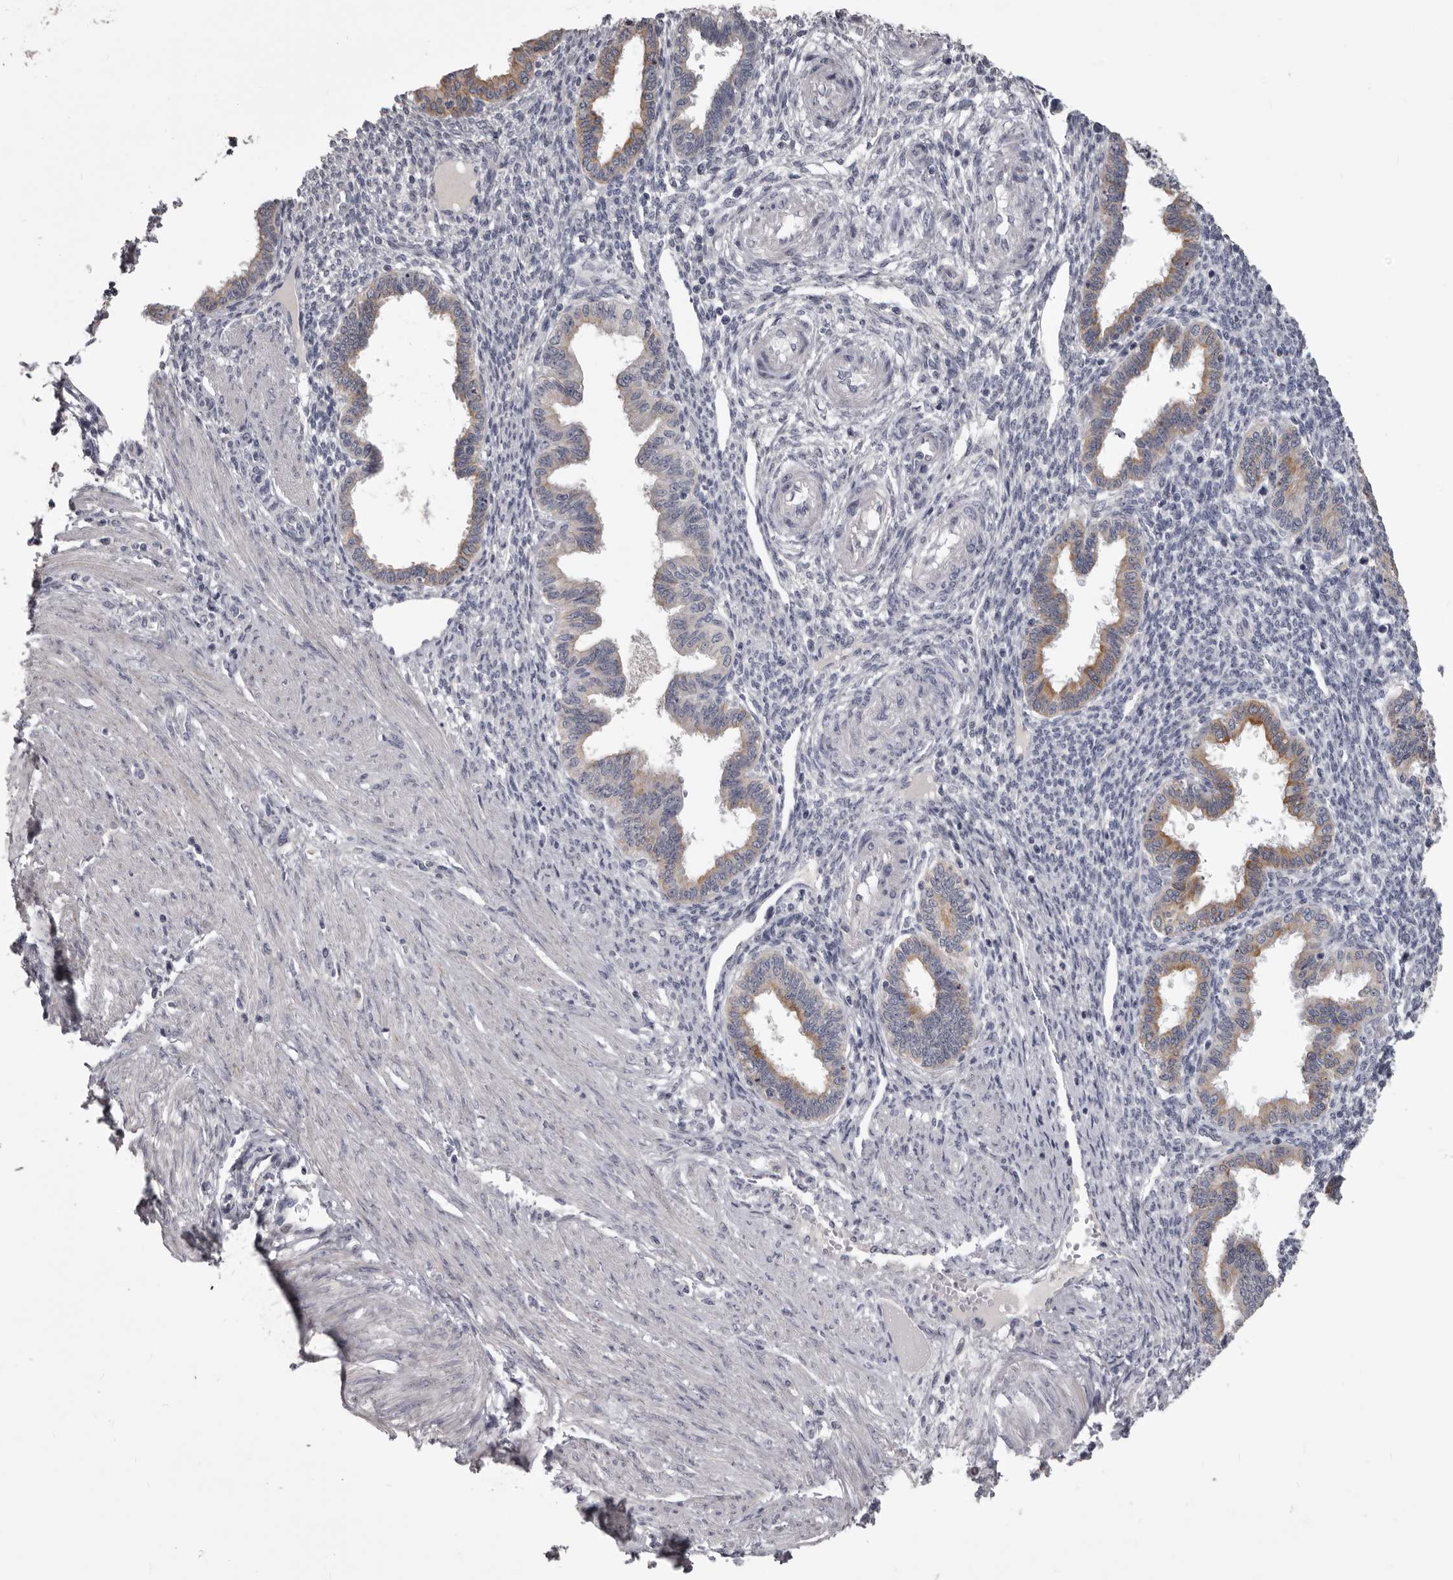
{"staining": {"intensity": "negative", "quantity": "none", "location": "none"}, "tissue": "endometrium", "cell_type": "Cells in endometrial stroma", "image_type": "normal", "snomed": [{"axis": "morphology", "description": "Normal tissue, NOS"}, {"axis": "topography", "description": "Endometrium"}], "caption": "Cells in endometrial stroma show no significant staining in unremarkable endometrium.", "gene": "LPAR6", "patient": {"sex": "female", "age": 33}}